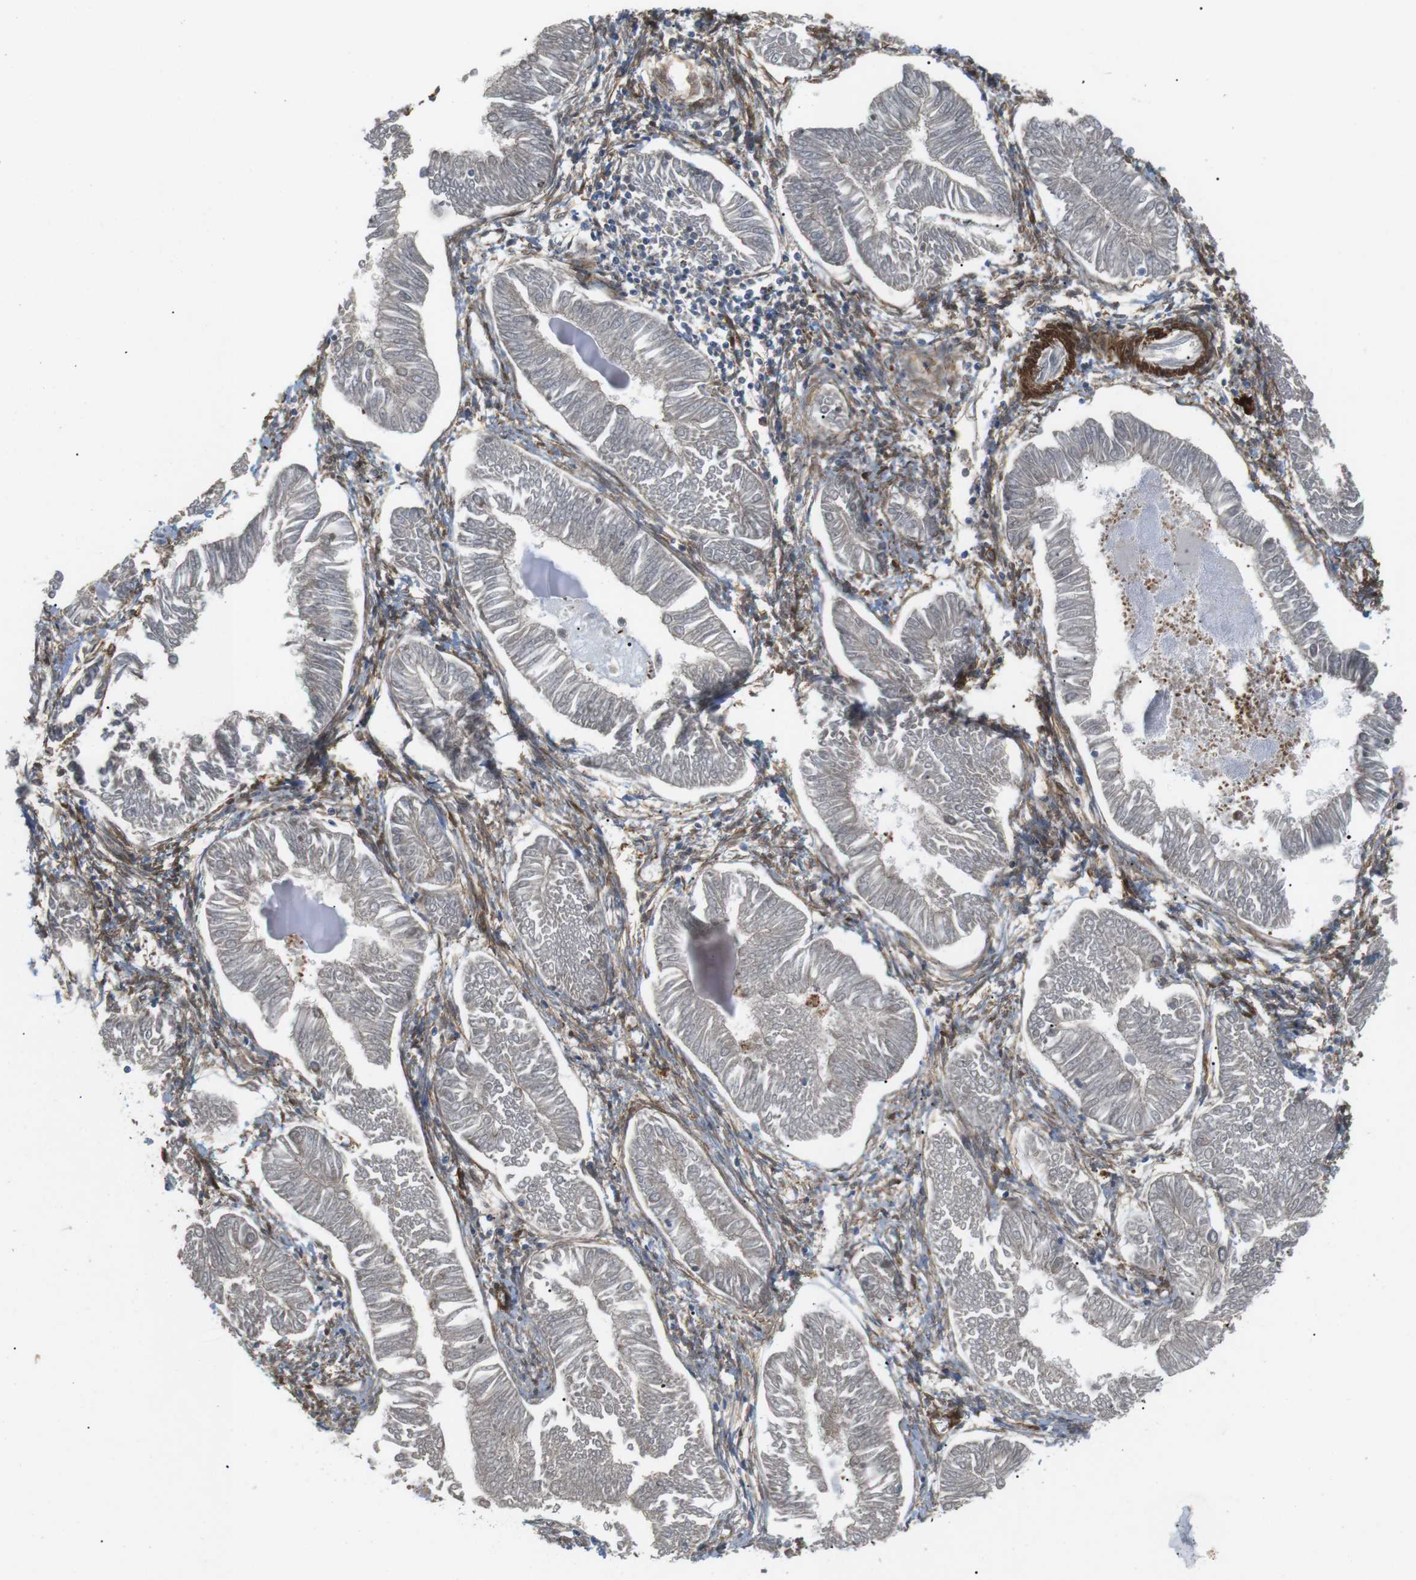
{"staining": {"intensity": "negative", "quantity": "none", "location": "none"}, "tissue": "endometrial cancer", "cell_type": "Tumor cells", "image_type": "cancer", "snomed": [{"axis": "morphology", "description": "Adenocarcinoma, NOS"}, {"axis": "topography", "description": "Endometrium"}], "caption": "An IHC histopathology image of endometrial cancer is shown. There is no staining in tumor cells of endometrial cancer.", "gene": "KANK2", "patient": {"sex": "female", "age": 53}}